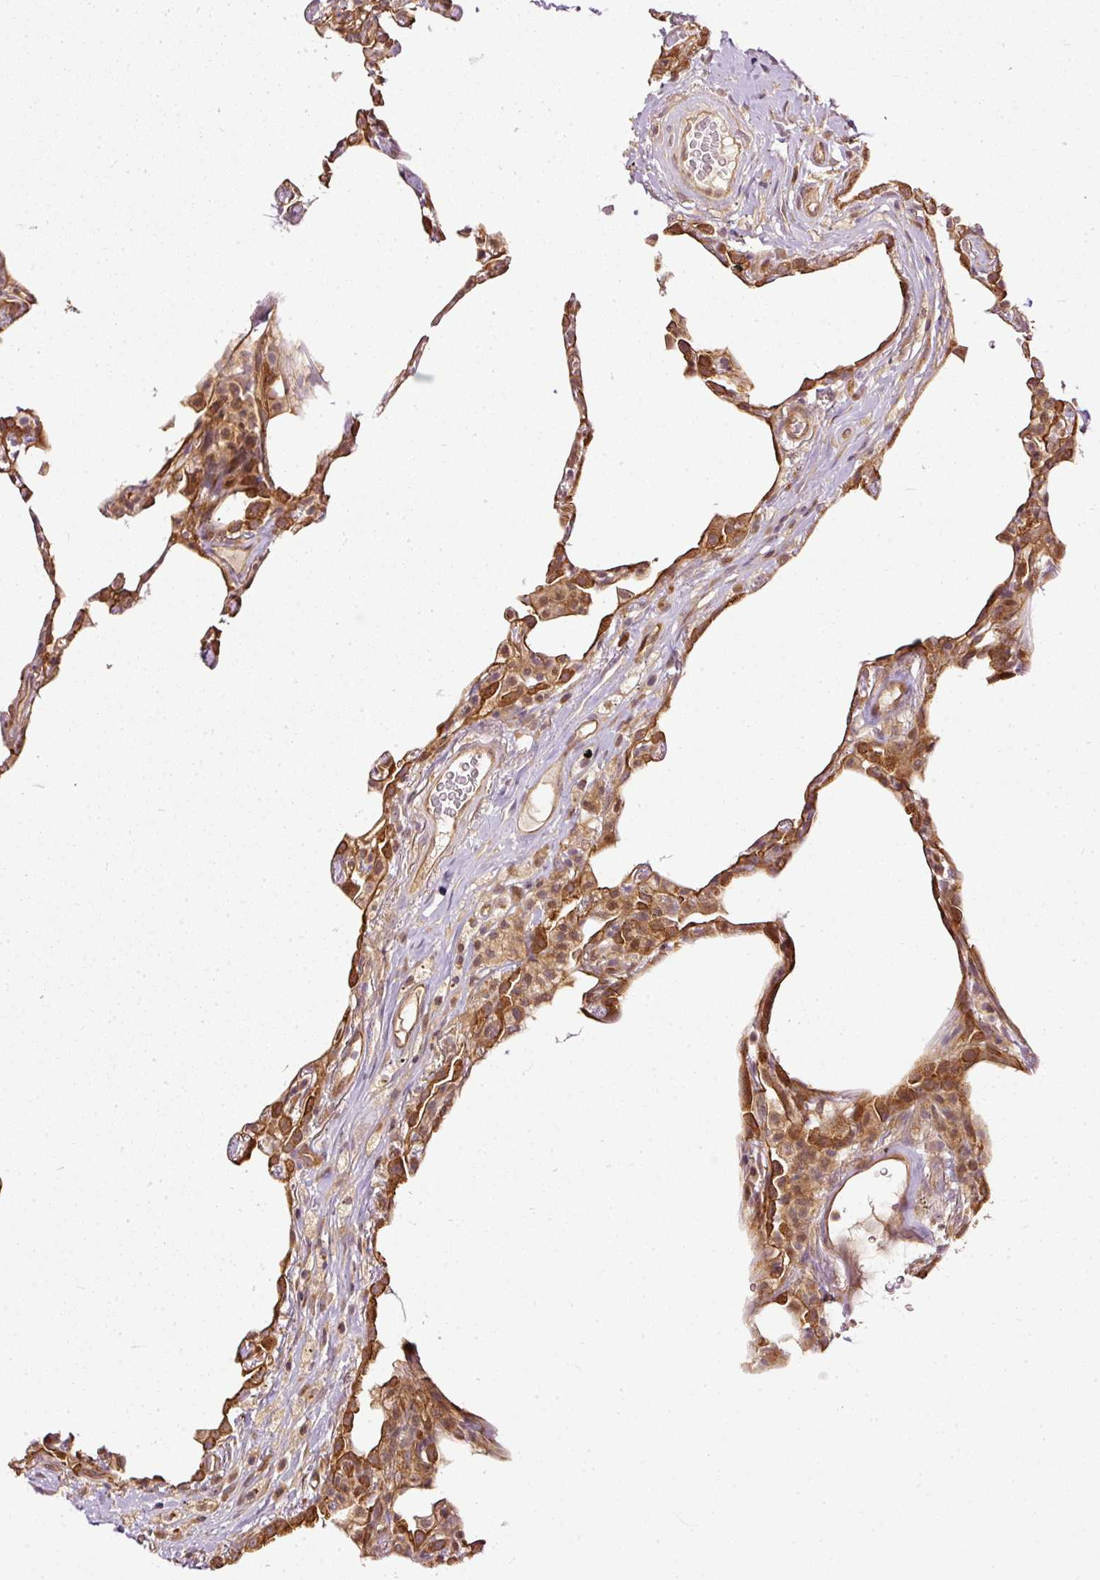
{"staining": {"intensity": "moderate", "quantity": "<25%", "location": "cytoplasmic/membranous"}, "tissue": "lung", "cell_type": "Alveolar cells", "image_type": "normal", "snomed": [{"axis": "morphology", "description": "Normal tissue, NOS"}, {"axis": "topography", "description": "Lung"}], "caption": "Human lung stained with a brown dye displays moderate cytoplasmic/membranous positive staining in about <25% of alveolar cells.", "gene": "MIF4GD", "patient": {"sex": "female", "age": 57}}